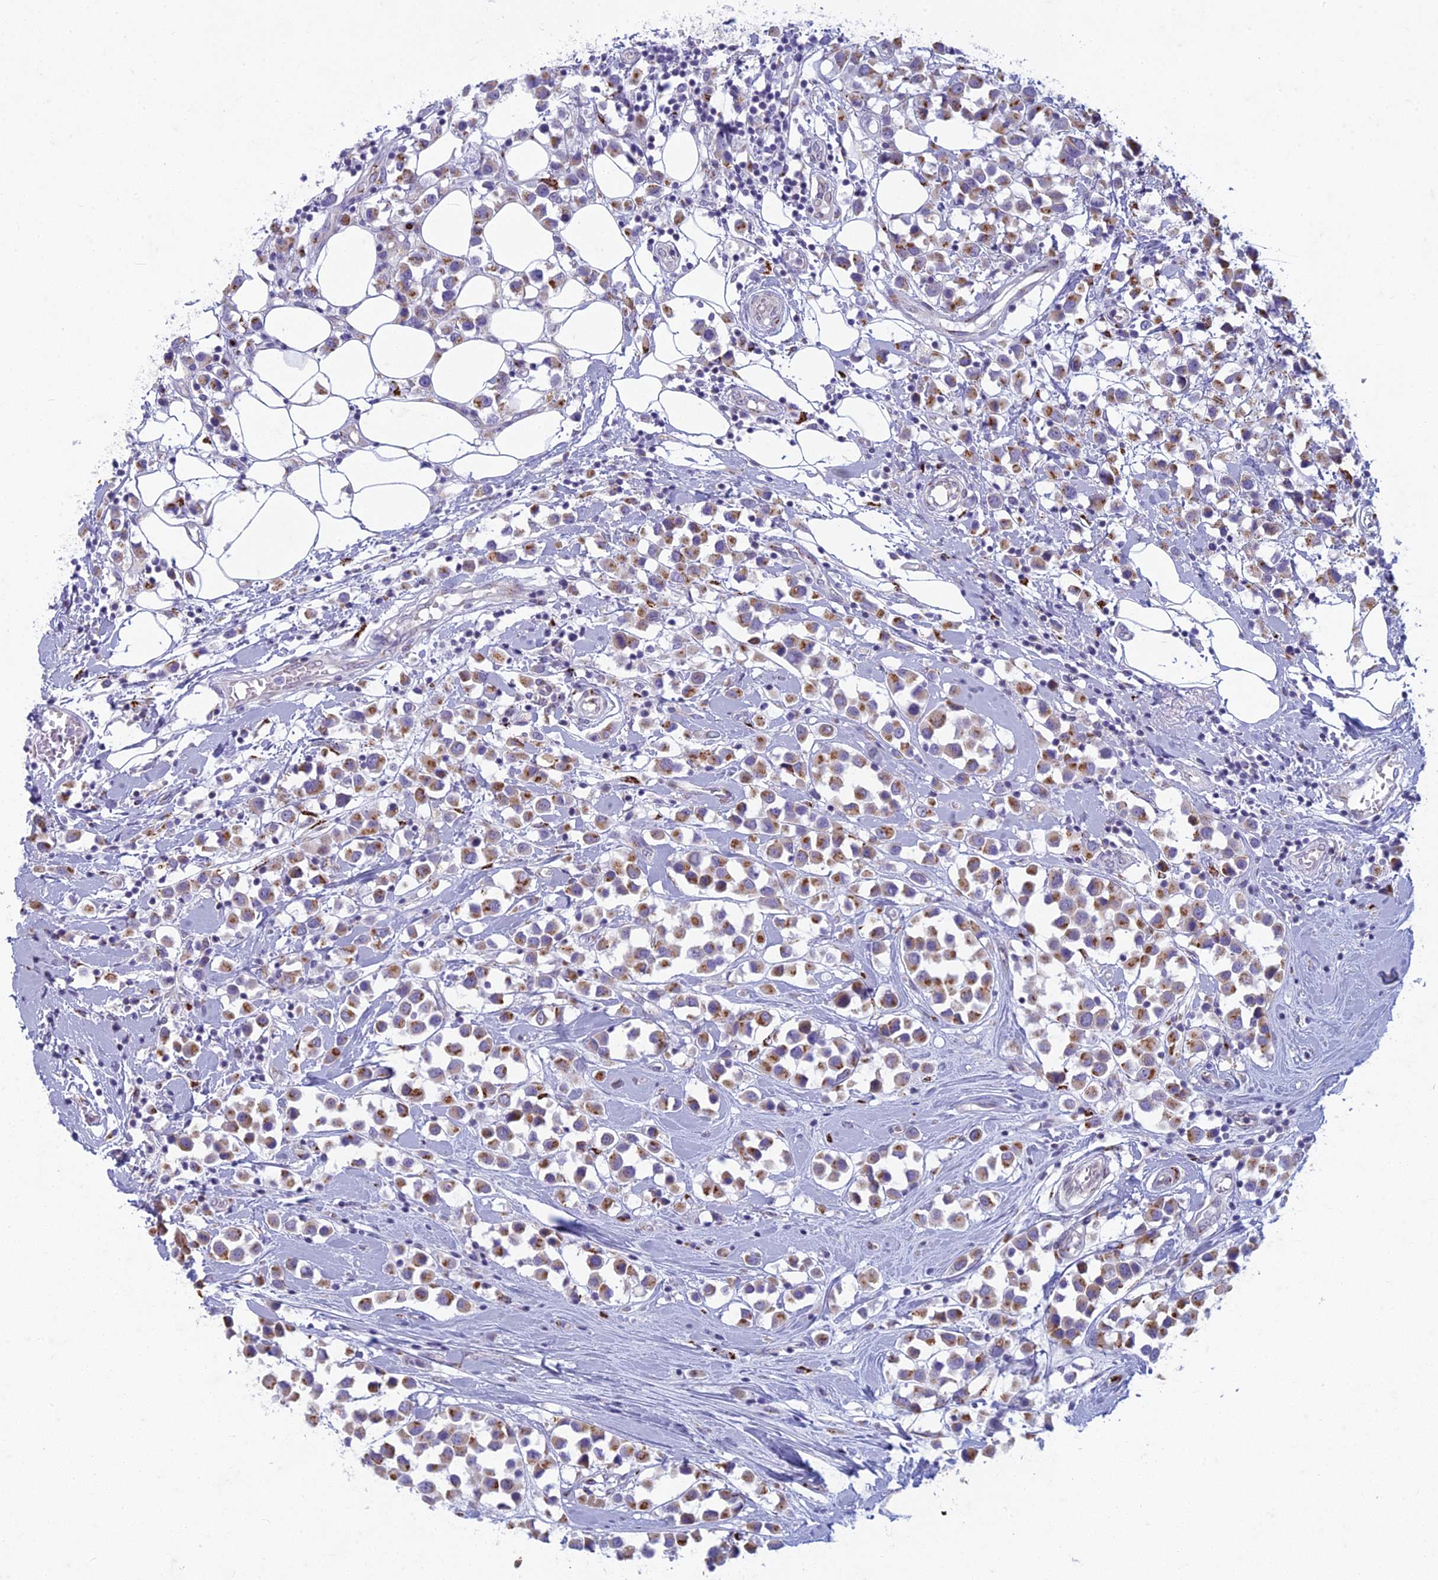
{"staining": {"intensity": "moderate", "quantity": ">75%", "location": "cytoplasmic/membranous"}, "tissue": "breast cancer", "cell_type": "Tumor cells", "image_type": "cancer", "snomed": [{"axis": "morphology", "description": "Duct carcinoma"}, {"axis": "topography", "description": "Breast"}], "caption": "This micrograph displays immunohistochemistry staining of breast cancer (invasive ductal carcinoma), with medium moderate cytoplasmic/membranous staining in about >75% of tumor cells.", "gene": "FAM3C", "patient": {"sex": "female", "age": 61}}